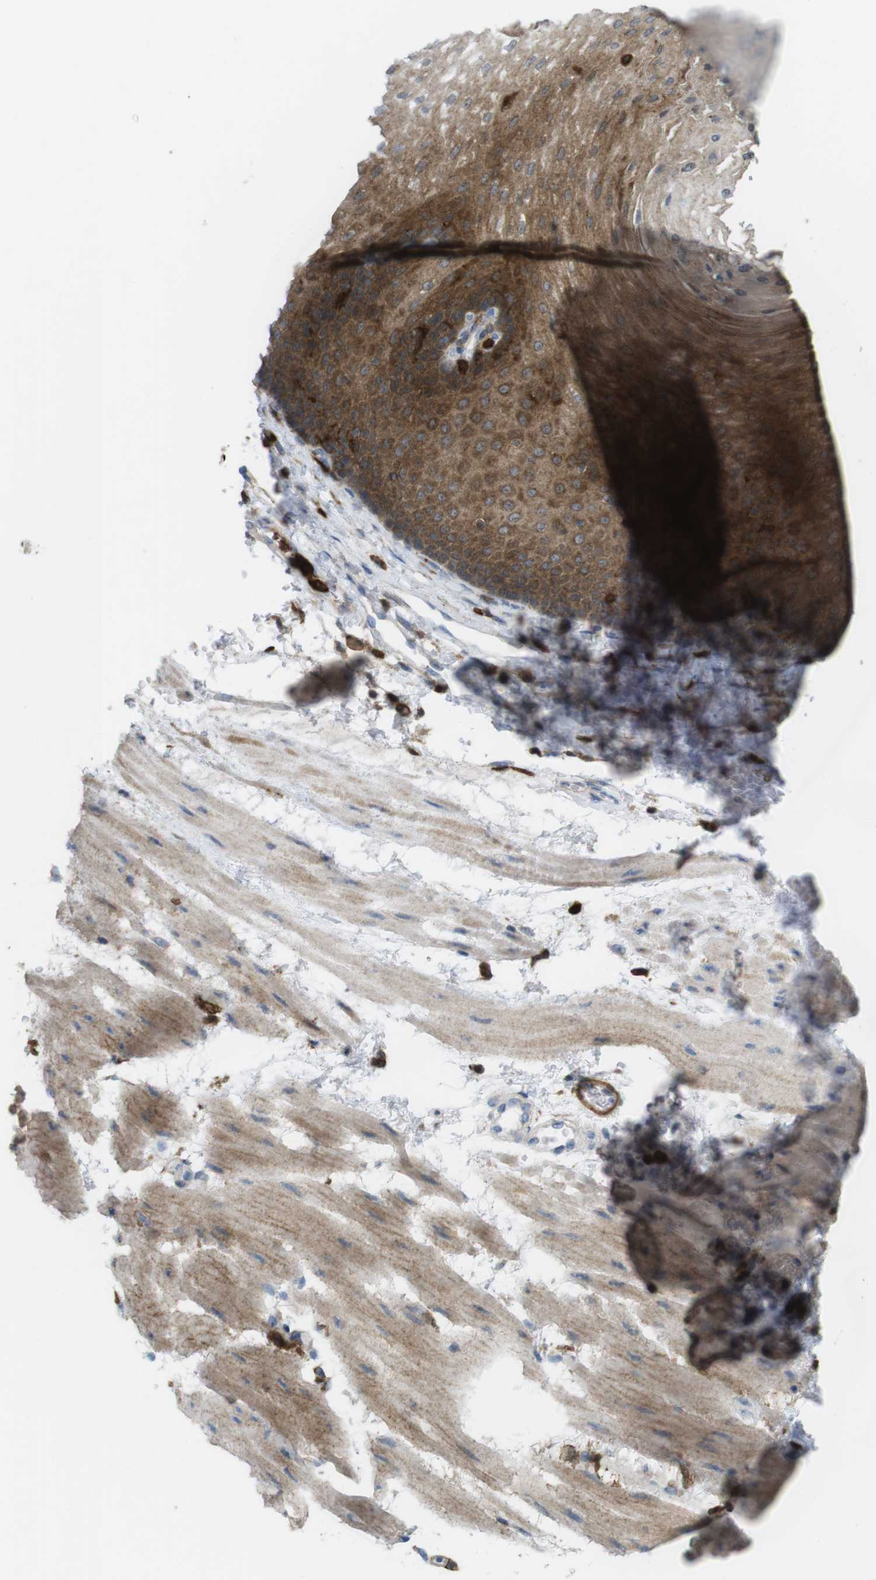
{"staining": {"intensity": "moderate", "quantity": ">75%", "location": "cytoplasmic/membranous"}, "tissue": "esophagus", "cell_type": "Squamous epithelial cells", "image_type": "normal", "snomed": [{"axis": "morphology", "description": "Normal tissue, NOS"}, {"axis": "topography", "description": "Esophagus"}], "caption": "There is medium levels of moderate cytoplasmic/membranous expression in squamous epithelial cells of unremarkable esophagus, as demonstrated by immunohistochemical staining (brown color).", "gene": "PRKCD", "patient": {"sex": "male", "age": 48}}